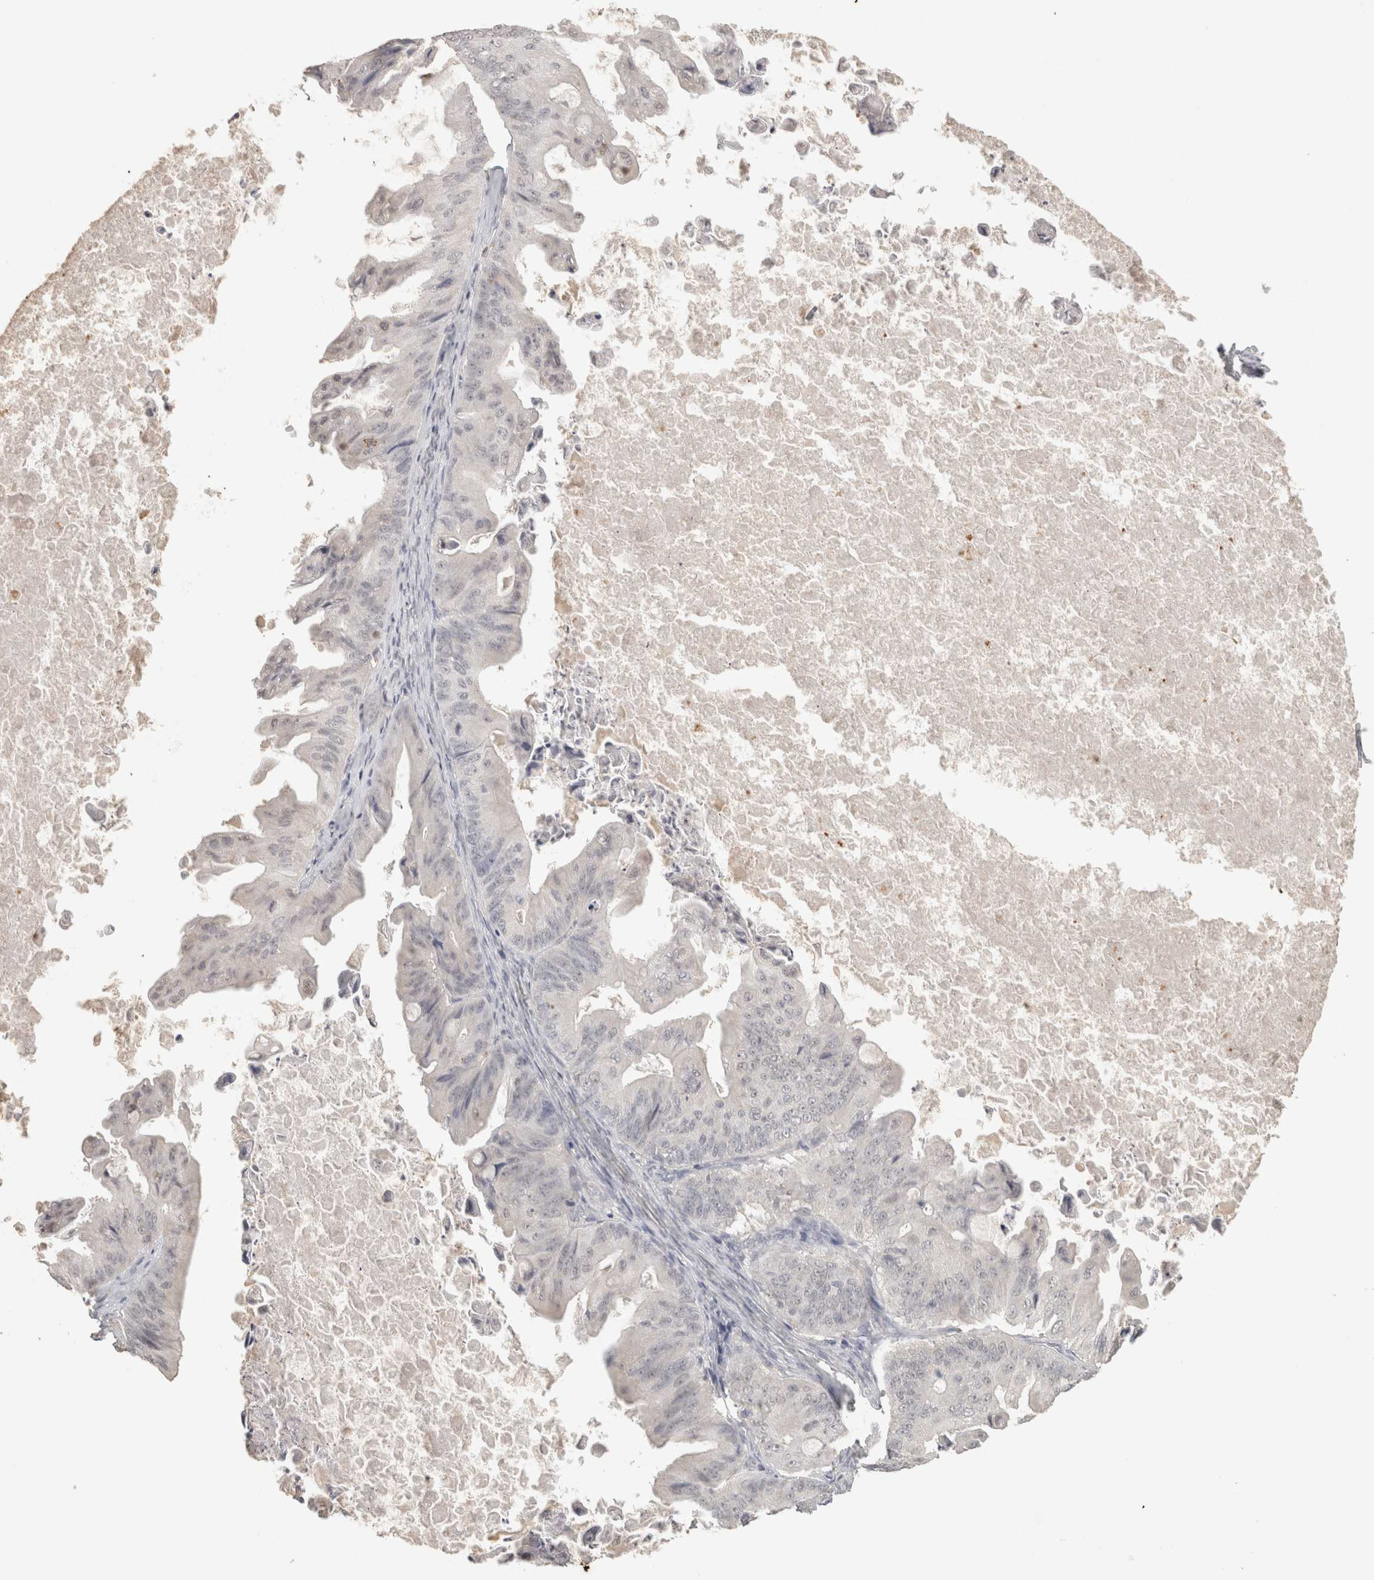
{"staining": {"intensity": "negative", "quantity": "none", "location": "none"}, "tissue": "ovarian cancer", "cell_type": "Tumor cells", "image_type": "cancer", "snomed": [{"axis": "morphology", "description": "Cystadenocarcinoma, mucinous, NOS"}, {"axis": "topography", "description": "Ovary"}], "caption": "A photomicrograph of human ovarian cancer (mucinous cystadenocarcinoma) is negative for staining in tumor cells.", "gene": "HAVCR2", "patient": {"sex": "female", "age": 37}}